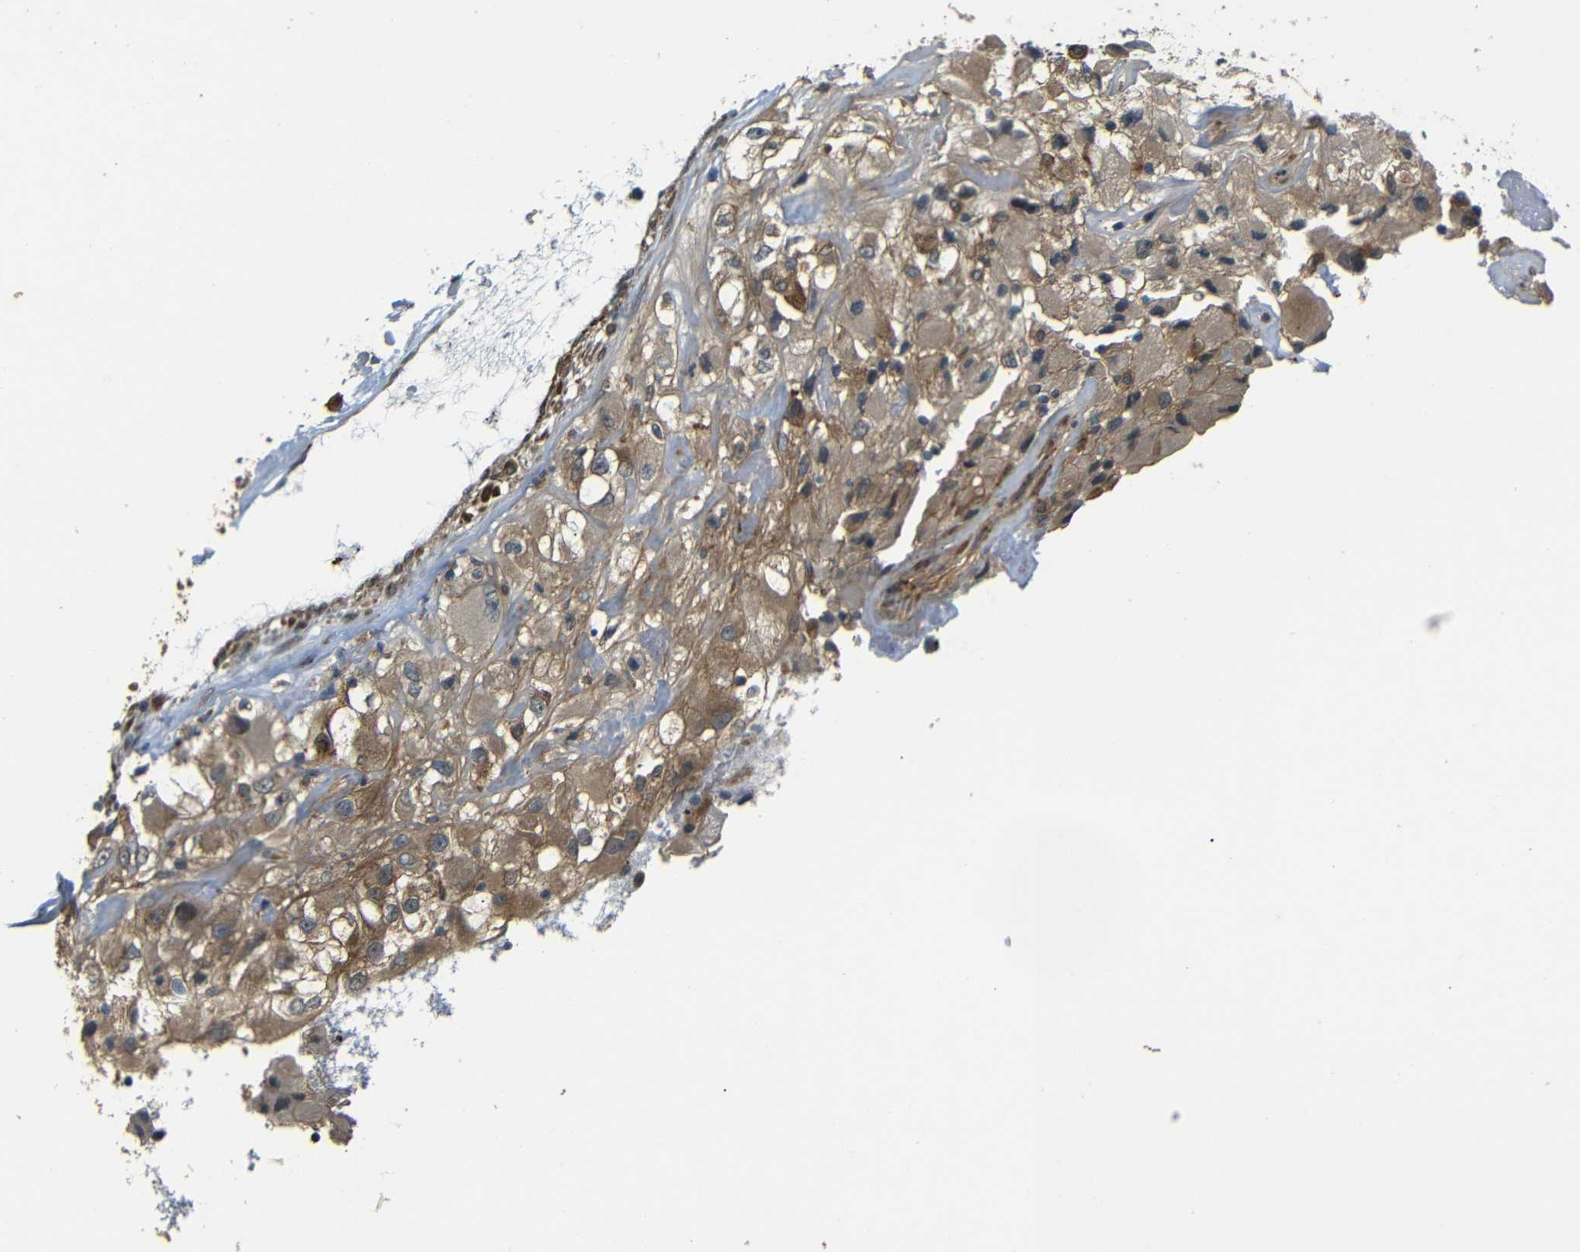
{"staining": {"intensity": "moderate", "quantity": ">75%", "location": "cytoplasmic/membranous"}, "tissue": "renal cancer", "cell_type": "Tumor cells", "image_type": "cancer", "snomed": [{"axis": "morphology", "description": "Adenocarcinoma, NOS"}, {"axis": "topography", "description": "Kidney"}], "caption": "Tumor cells show medium levels of moderate cytoplasmic/membranous staining in about >75% of cells in renal cancer.", "gene": "EPHB2", "patient": {"sex": "female", "age": 52}}